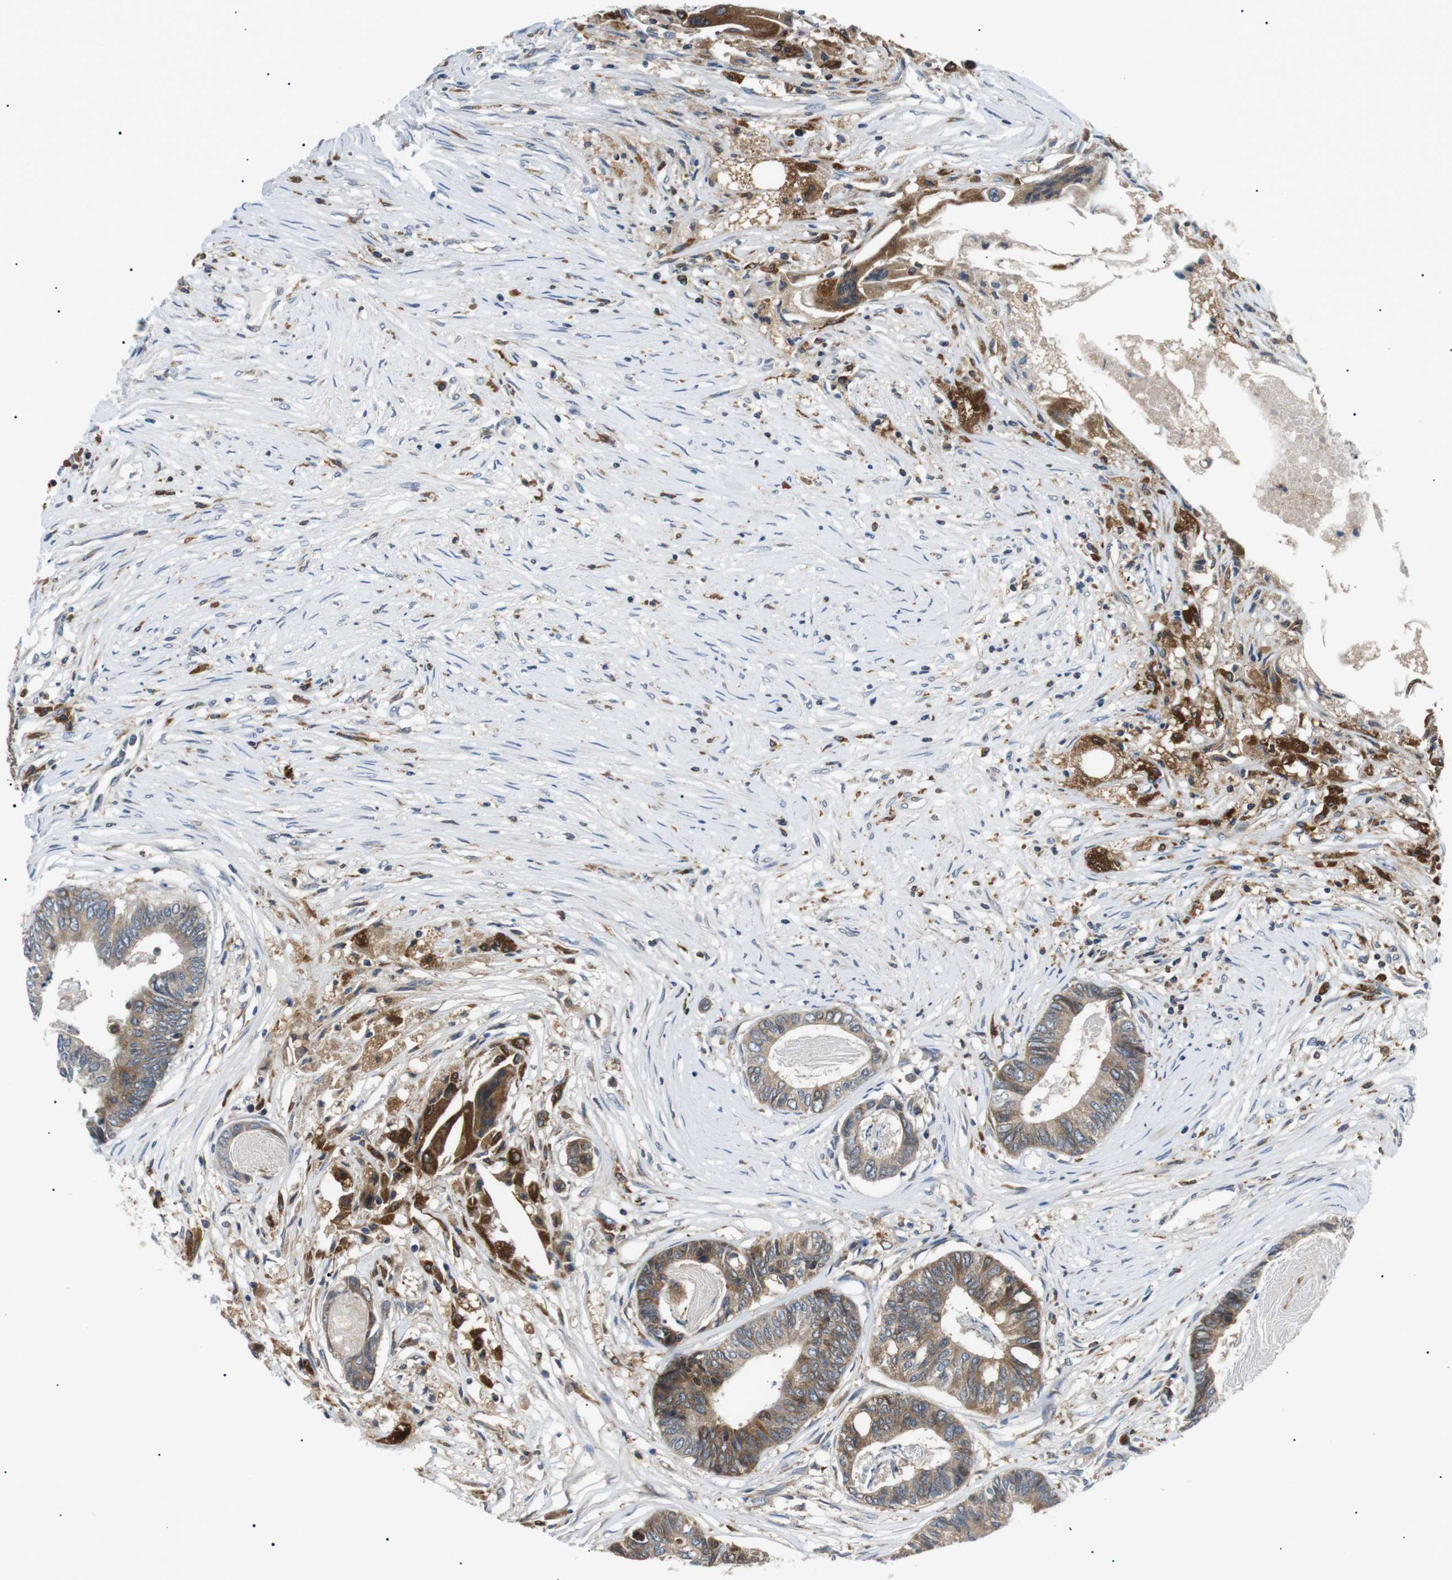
{"staining": {"intensity": "moderate", "quantity": ">75%", "location": "cytoplasmic/membranous"}, "tissue": "colorectal cancer", "cell_type": "Tumor cells", "image_type": "cancer", "snomed": [{"axis": "morphology", "description": "Adenocarcinoma, NOS"}, {"axis": "topography", "description": "Rectum"}], "caption": "This micrograph shows colorectal cancer (adenocarcinoma) stained with immunohistochemistry to label a protein in brown. The cytoplasmic/membranous of tumor cells show moderate positivity for the protein. Nuclei are counter-stained blue.", "gene": "RAB9A", "patient": {"sex": "male", "age": 63}}